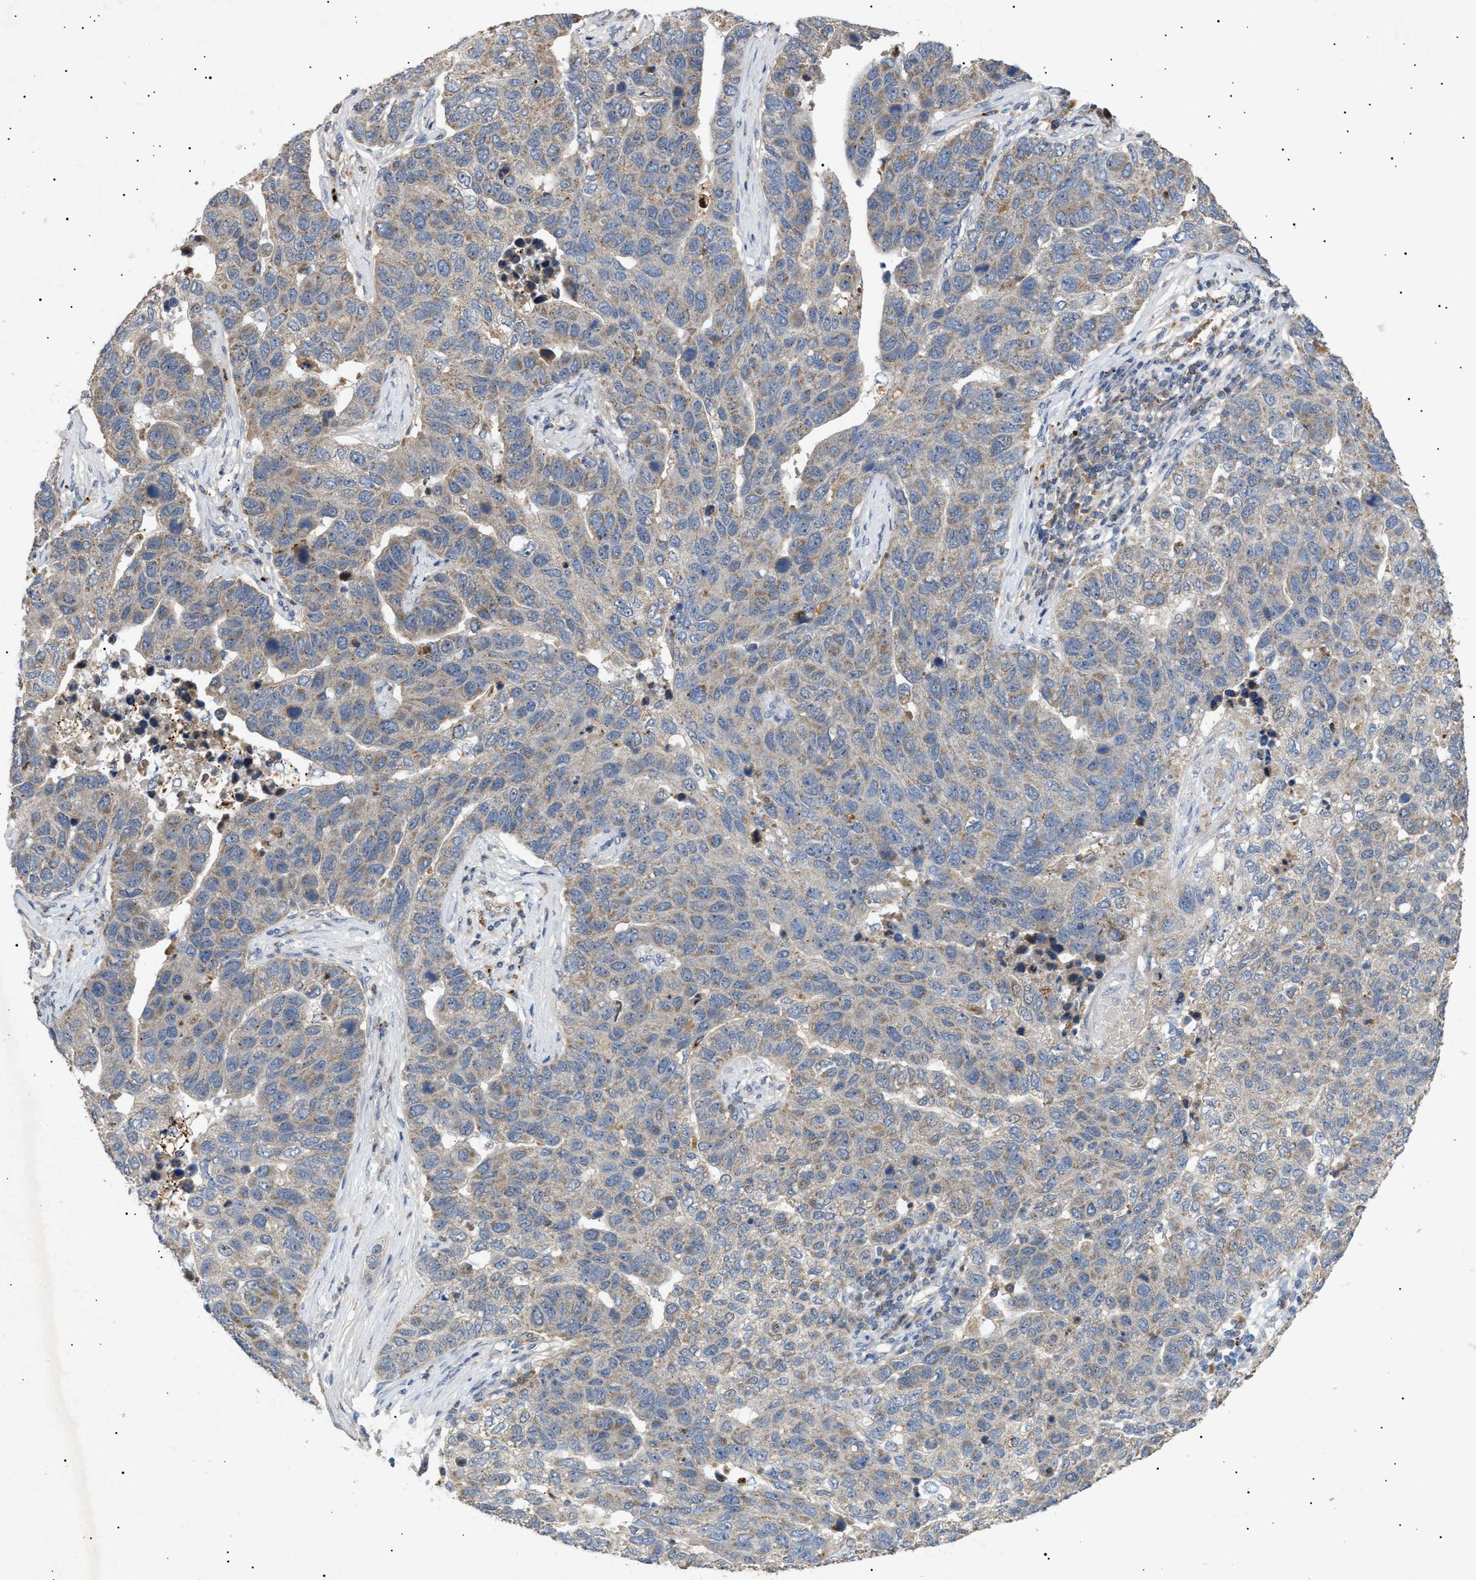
{"staining": {"intensity": "weak", "quantity": "25%-75%", "location": "cytoplasmic/membranous"}, "tissue": "pancreatic cancer", "cell_type": "Tumor cells", "image_type": "cancer", "snomed": [{"axis": "morphology", "description": "Adenocarcinoma, NOS"}, {"axis": "topography", "description": "Pancreas"}], "caption": "Pancreatic cancer (adenocarcinoma) tissue shows weak cytoplasmic/membranous expression in approximately 25%-75% of tumor cells, visualized by immunohistochemistry.", "gene": "SIRT5", "patient": {"sex": "female", "age": 61}}